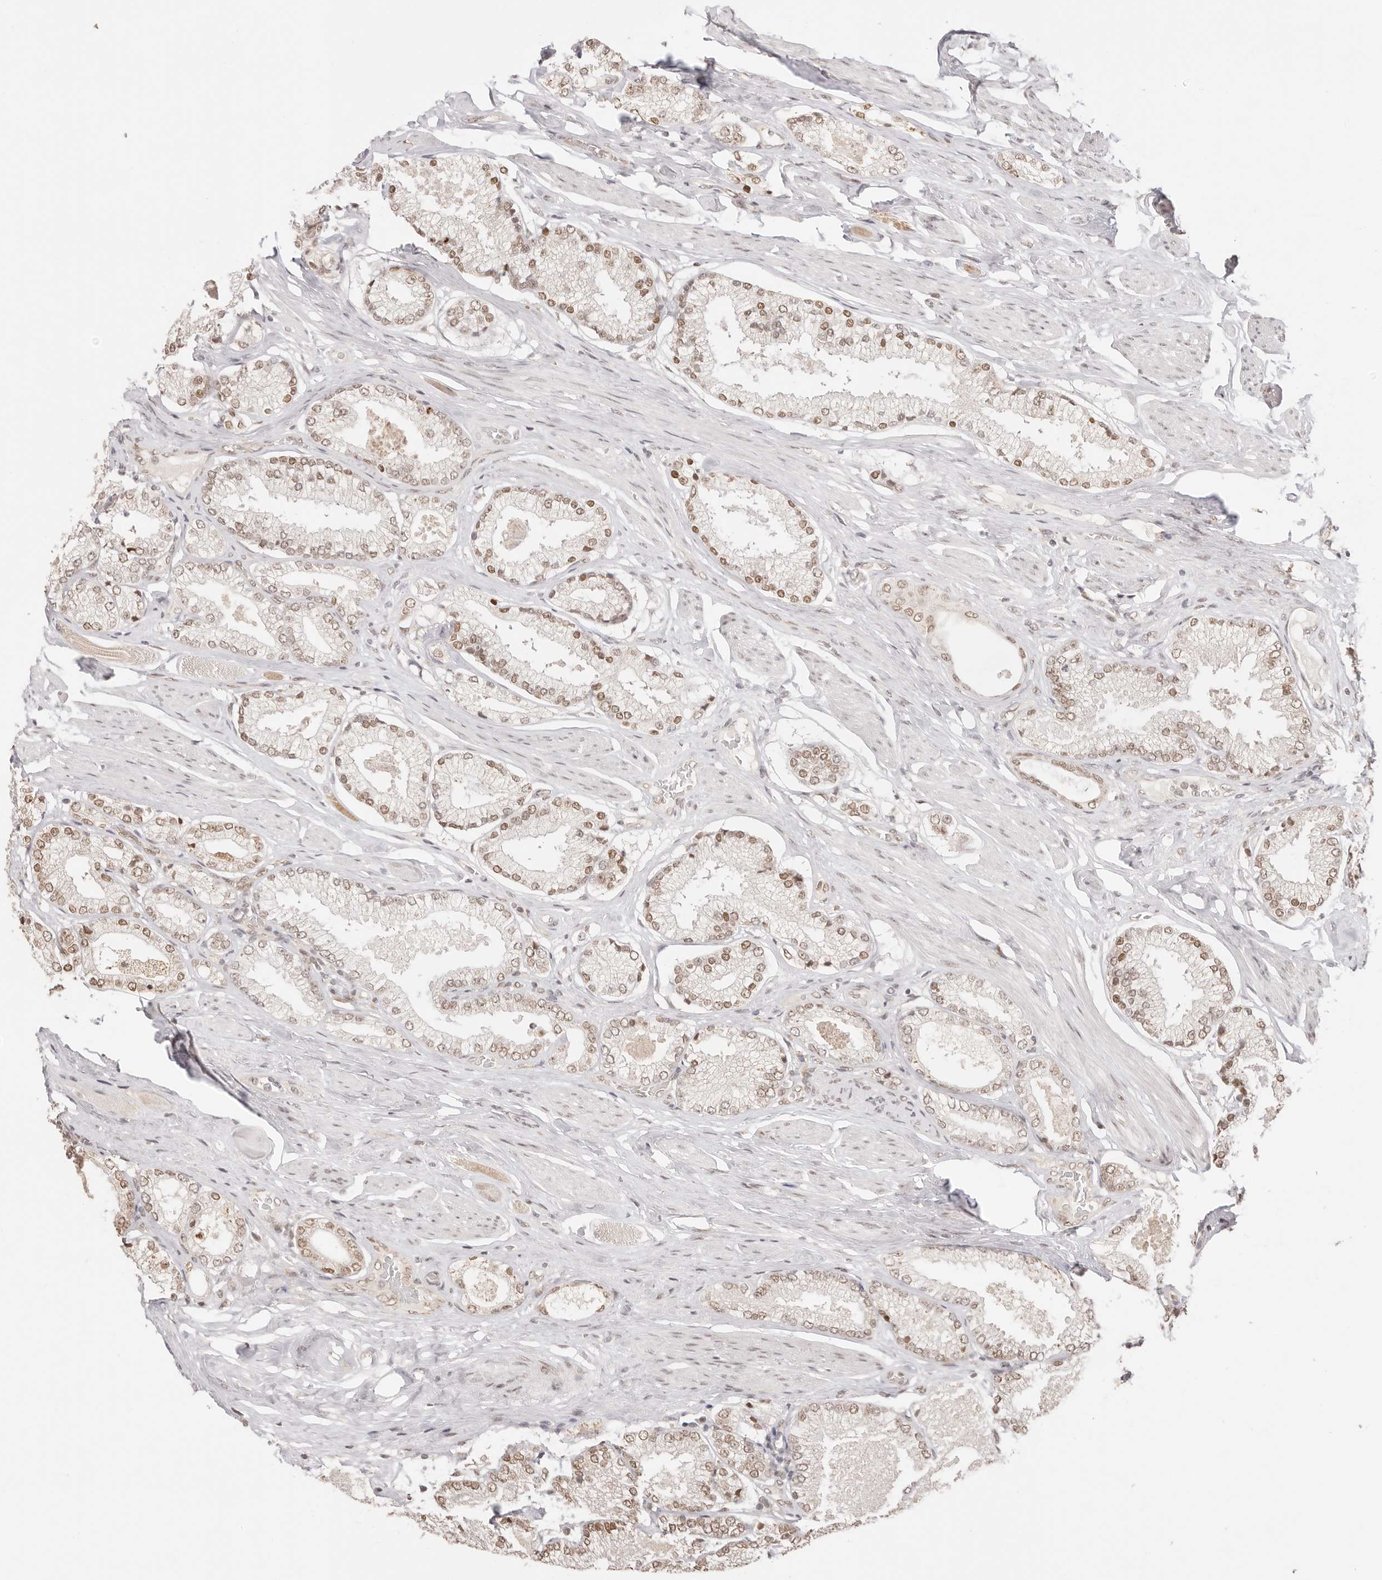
{"staining": {"intensity": "moderate", "quantity": ">75%", "location": "nuclear"}, "tissue": "prostate cancer", "cell_type": "Tumor cells", "image_type": "cancer", "snomed": [{"axis": "morphology", "description": "Adenocarcinoma, Low grade"}, {"axis": "topography", "description": "Prostate"}], "caption": "Prostate cancer stained with a protein marker shows moderate staining in tumor cells.", "gene": "RFC3", "patient": {"sex": "male", "age": 71}}